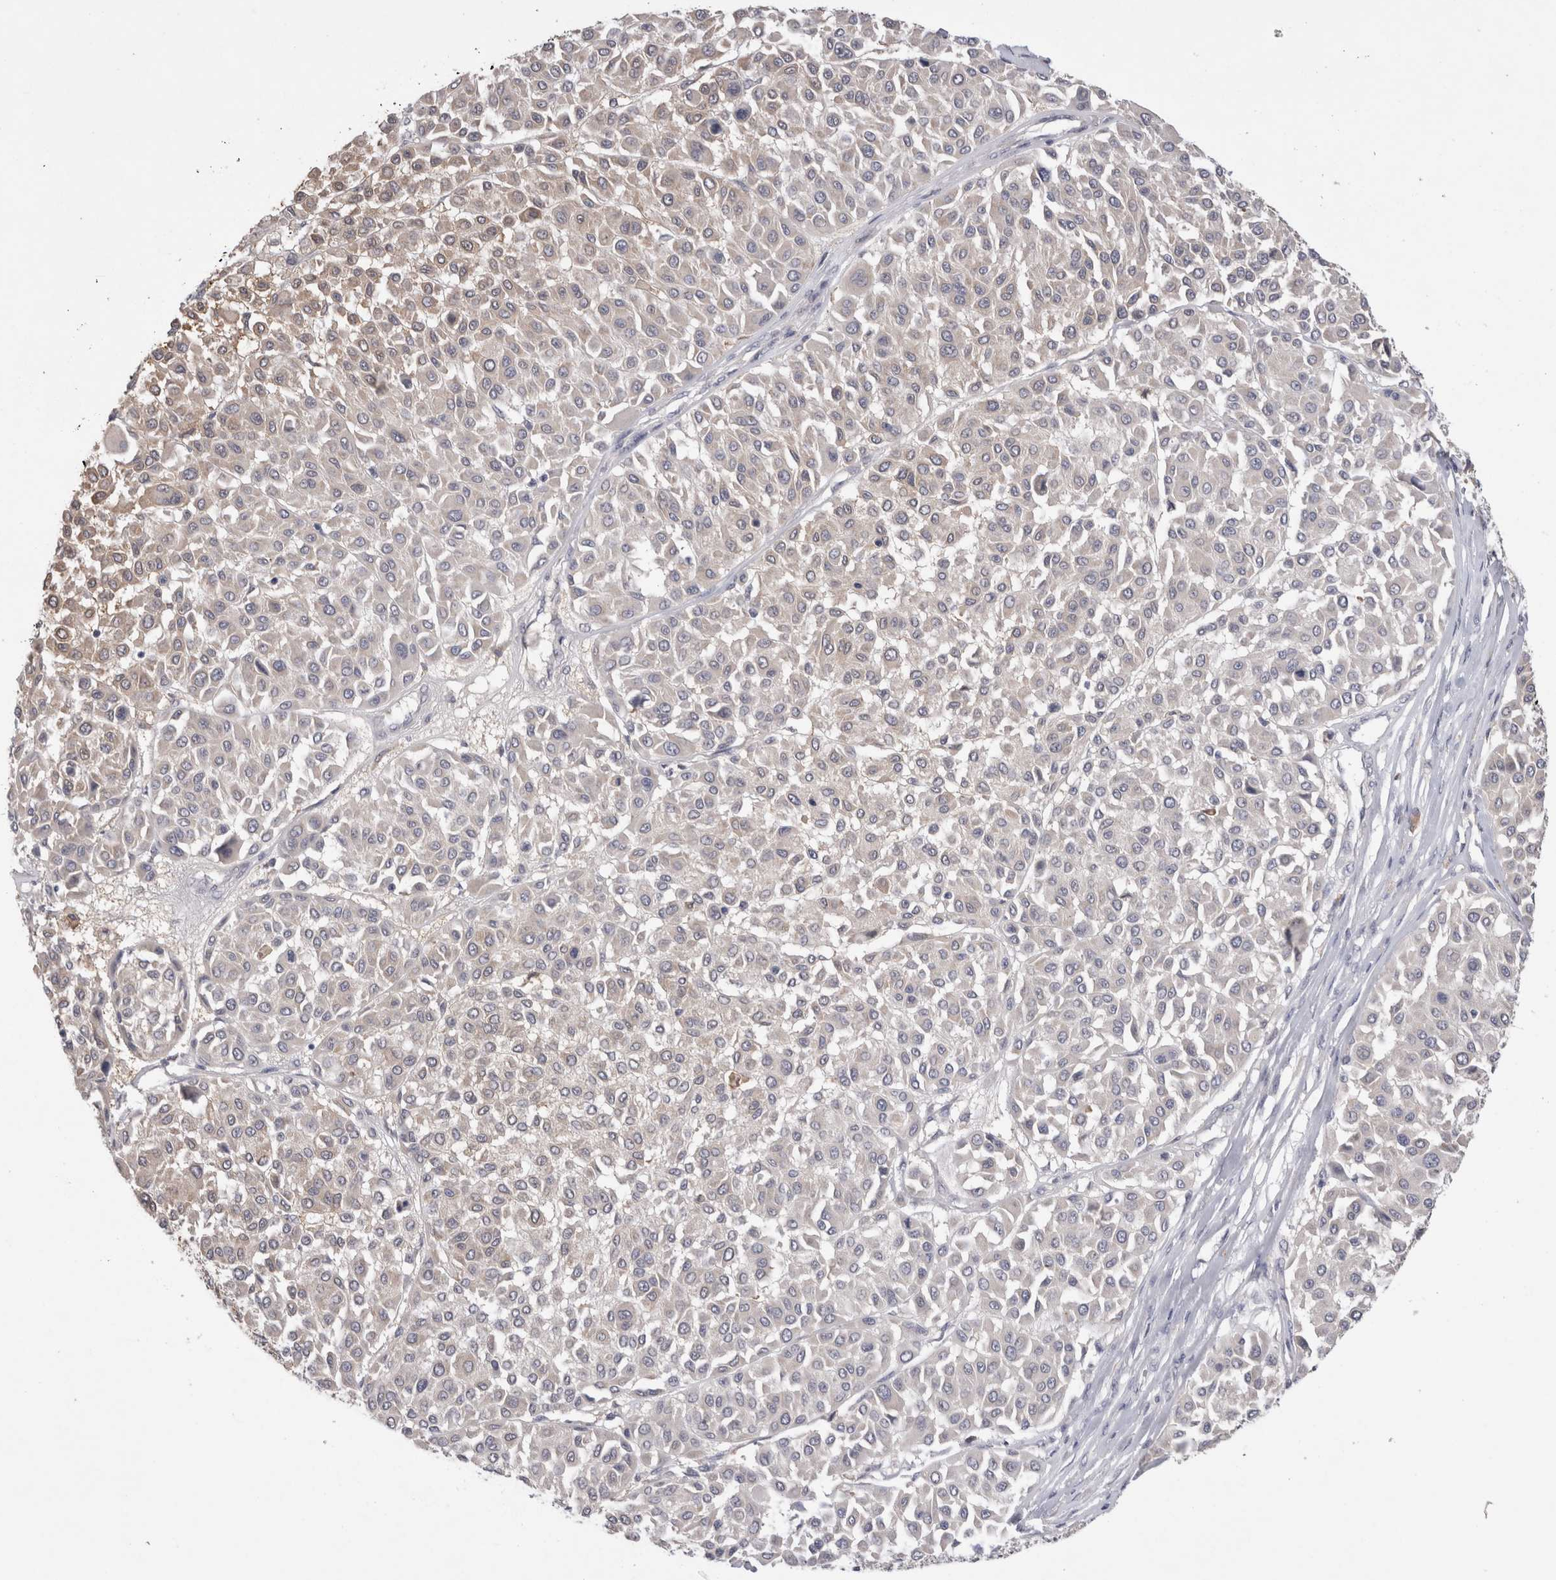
{"staining": {"intensity": "negative", "quantity": "none", "location": "none"}, "tissue": "melanoma", "cell_type": "Tumor cells", "image_type": "cancer", "snomed": [{"axis": "morphology", "description": "Malignant melanoma, Metastatic site"}, {"axis": "topography", "description": "Soft tissue"}], "caption": "The micrograph demonstrates no staining of tumor cells in malignant melanoma (metastatic site).", "gene": "VSIG4", "patient": {"sex": "male", "age": 41}}